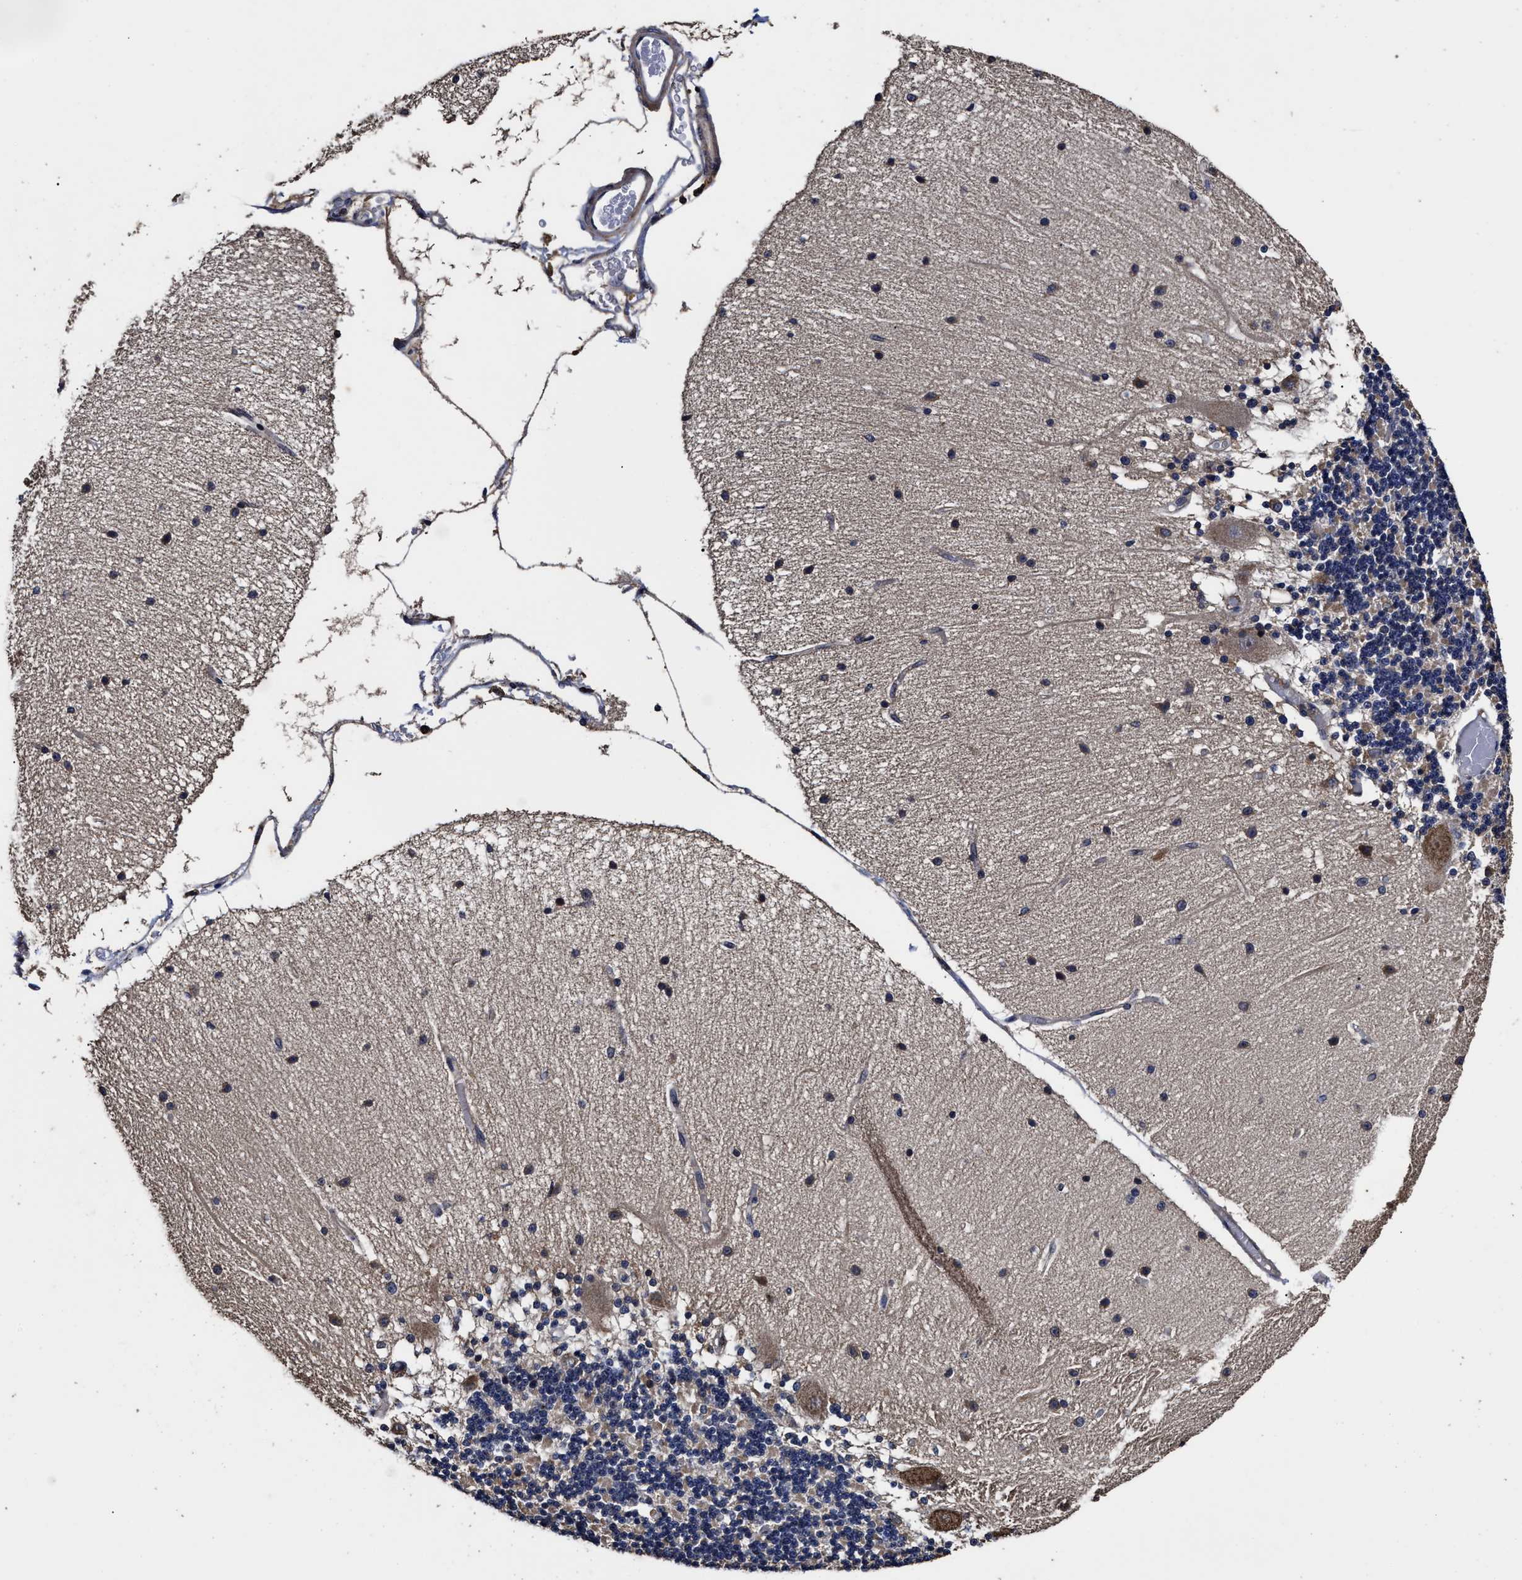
{"staining": {"intensity": "negative", "quantity": "none", "location": "none"}, "tissue": "cerebellum", "cell_type": "Cells in granular layer", "image_type": "normal", "snomed": [{"axis": "morphology", "description": "Normal tissue, NOS"}, {"axis": "topography", "description": "Cerebellum"}], "caption": "Immunohistochemistry image of benign cerebellum: human cerebellum stained with DAB reveals no significant protein expression in cells in granular layer.", "gene": "AVEN", "patient": {"sex": "female", "age": 54}}